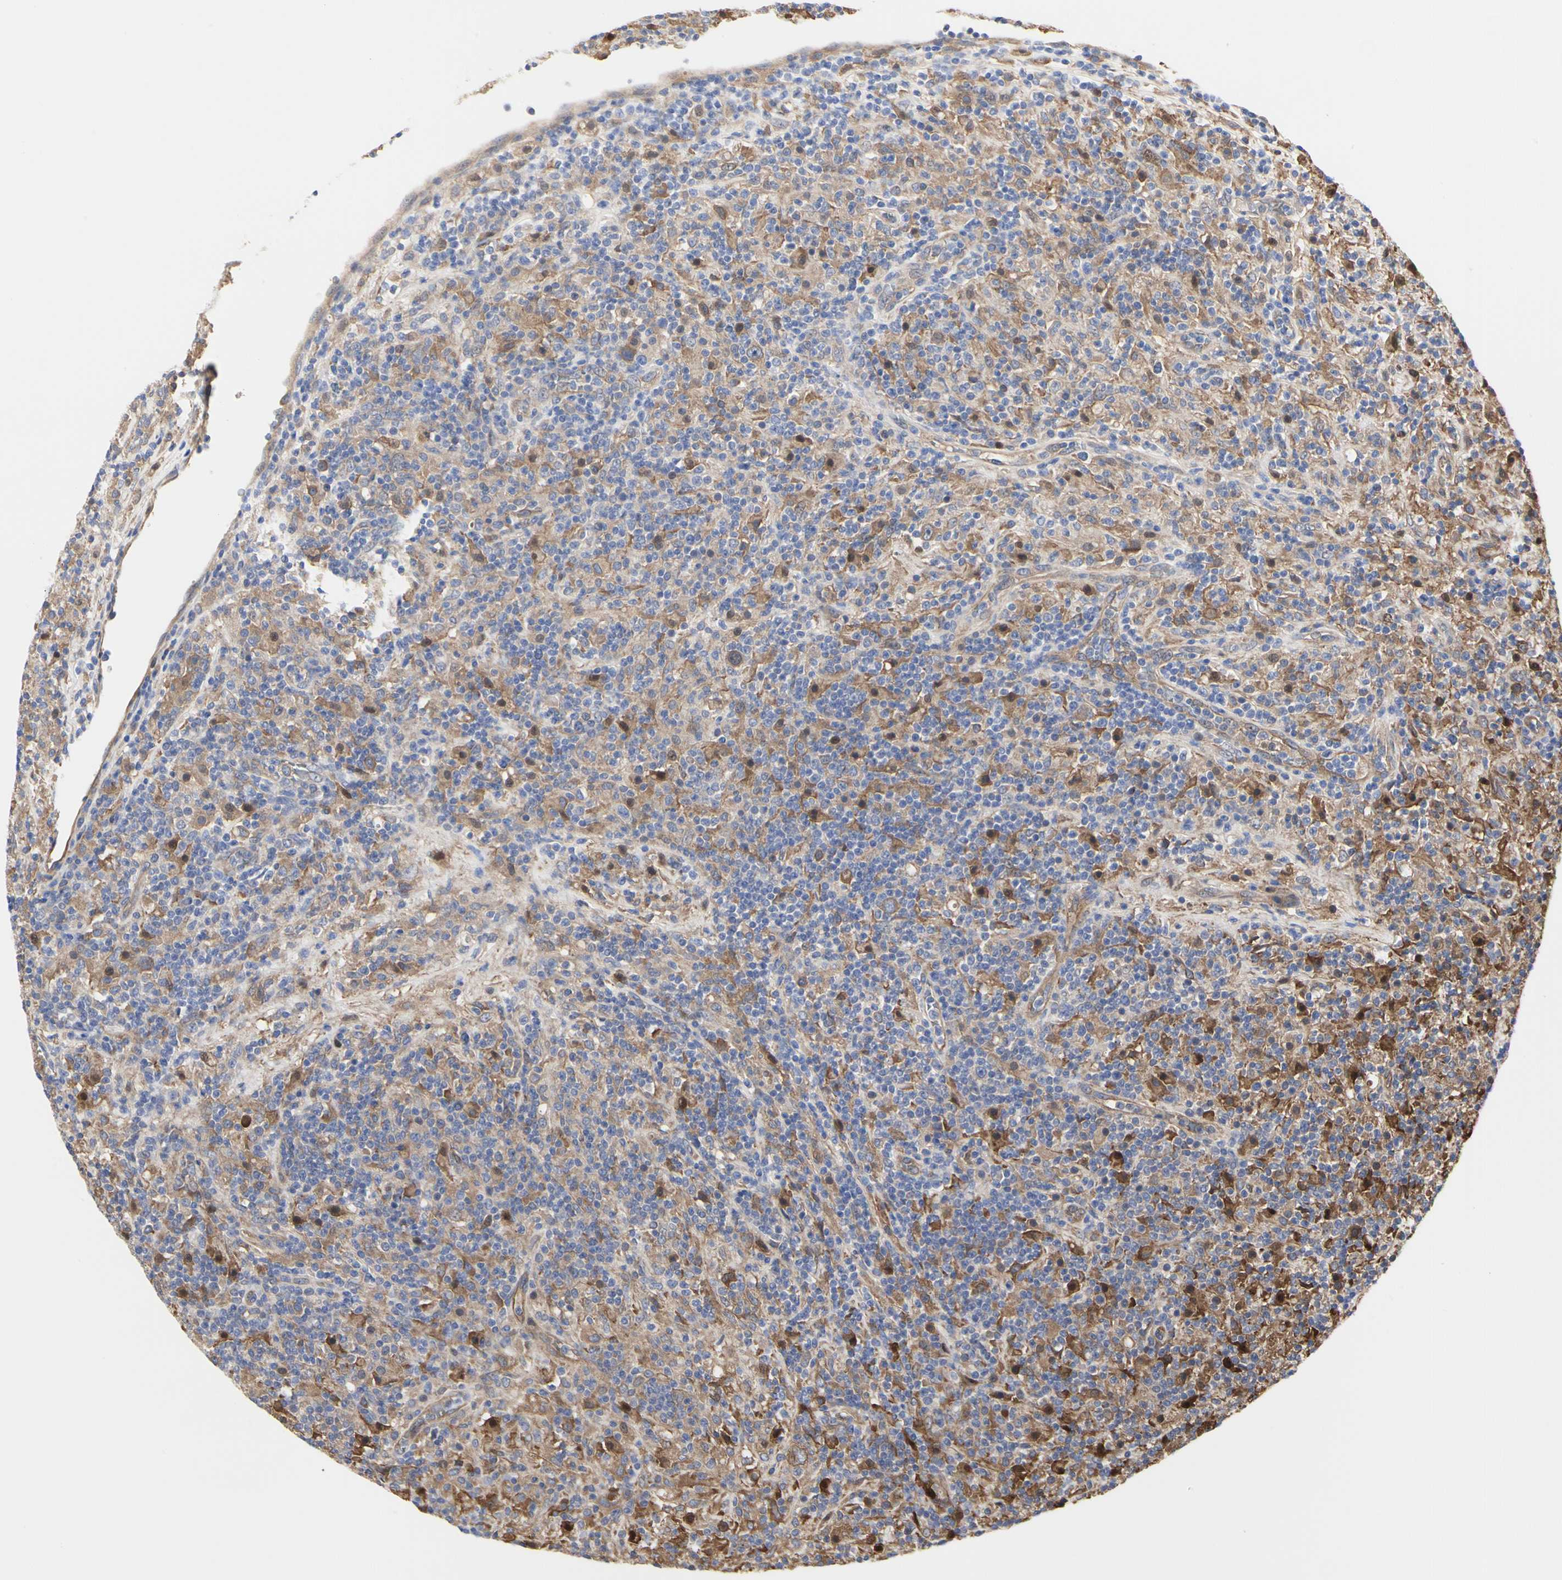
{"staining": {"intensity": "weak", "quantity": ">75%", "location": "cytoplasmic/membranous"}, "tissue": "lymphoma", "cell_type": "Tumor cells", "image_type": "cancer", "snomed": [{"axis": "morphology", "description": "Hodgkin's disease, NOS"}, {"axis": "topography", "description": "Lymph node"}], "caption": "A brown stain highlights weak cytoplasmic/membranous staining of a protein in human Hodgkin's disease tumor cells.", "gene": "C3orf52", "patient": {"sex": "male", "age": 70}}